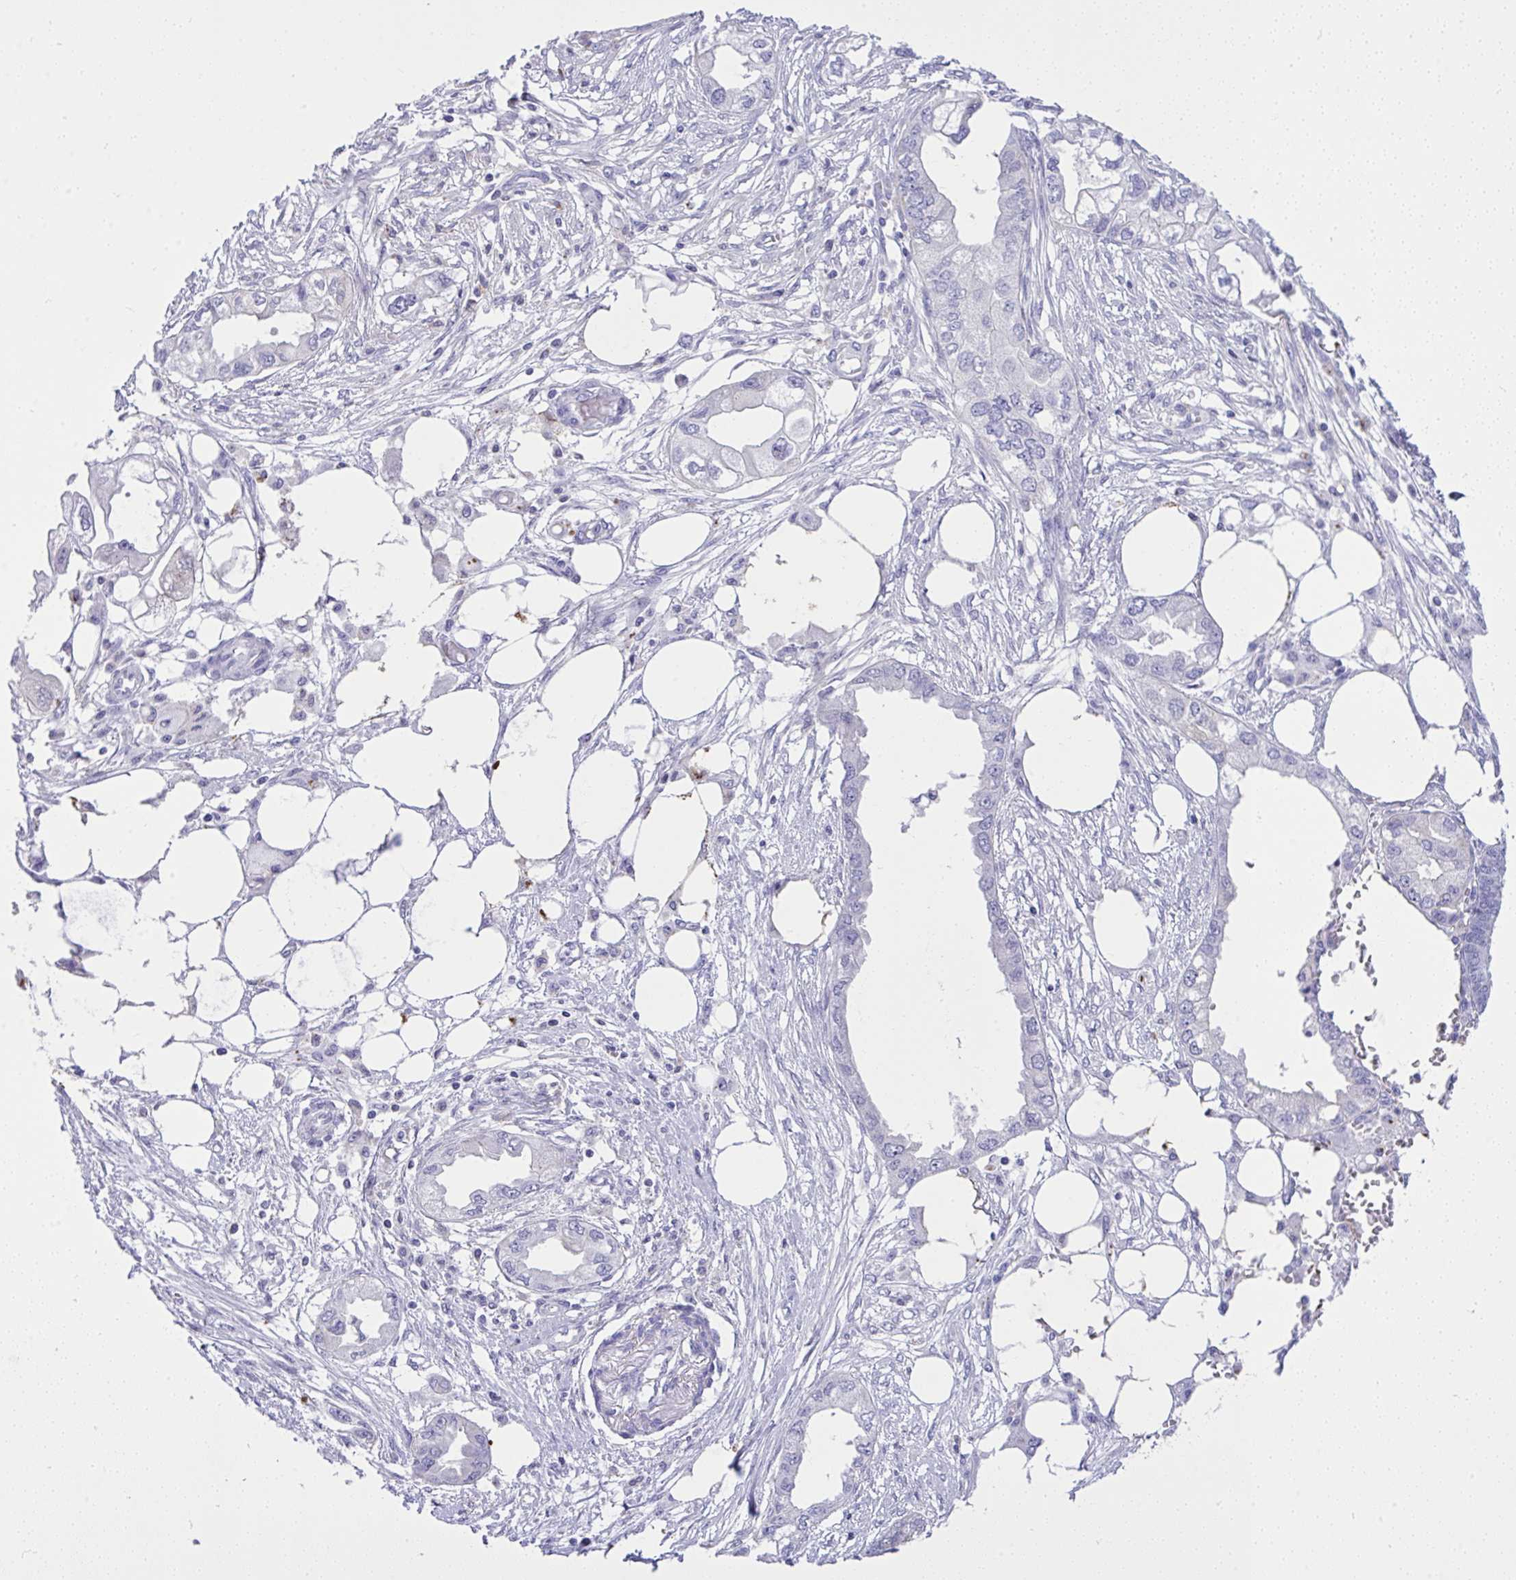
{"staining": {"intensity": "negative", "quantity": "none", "location": "none"}, "tissue": "endometrial cancer", "cell_type": "Tumor cells", "image_type": "cancer", "snomed": [{"axis": "morphology", "description": "Adenocarcinoma, NOS"}, {"axis": "morphology", "description": "Adenocarcinoma, metastatic, NOS"}, {"axis": "topography", "description": "Adipose tissue"}, {"axis": "topography", "description": "Endometrium"}], "caption": "Immunohistochemical staining of endometrial metastatic adenocarcinoma reveals no significant staining in tumor cells.", "gene": "ST6GALNAC3", "patient": {"sex": "female", "age": 67}}